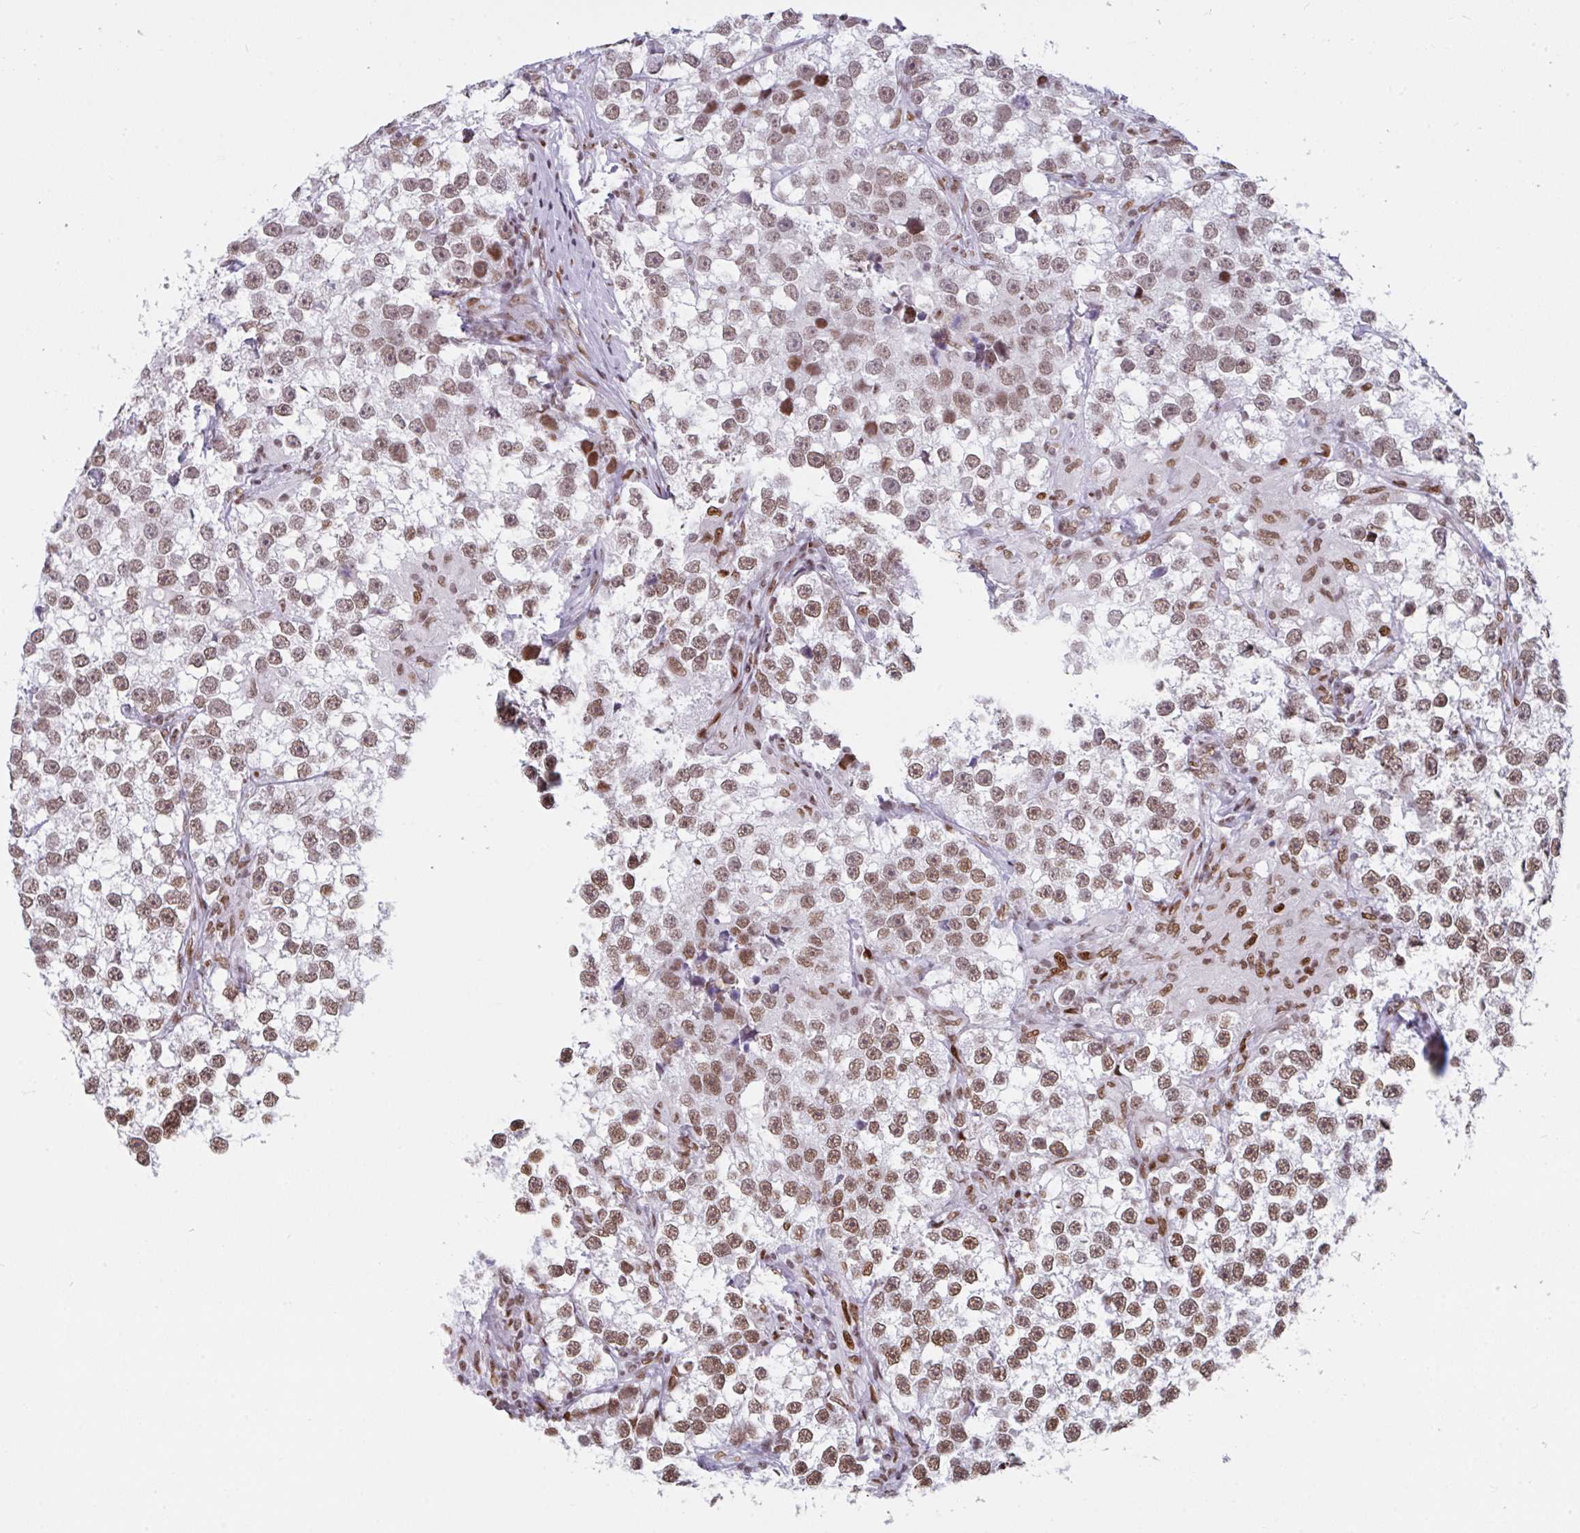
{"staining": {"intensity": "moderate", "quantity": ">75%", "location": "nuclear"}, "tissue": "testis cancer", "cell_type": "Tumor cells", "image_type": "cancer", "snomed": [{"axis": "morphology", "description": "Seminoma, NOS"}, {"axis": "topography", "description": "Testis"}], "caption": "Immunohistochemistry photomicrograph of testis cancer stained for a protein (brown), which shows medium levels of moderate nuclear positivity in about >75% of tumor cells.", "gene": "CLP1", "patient": {"sex": "male", "age": 46}}